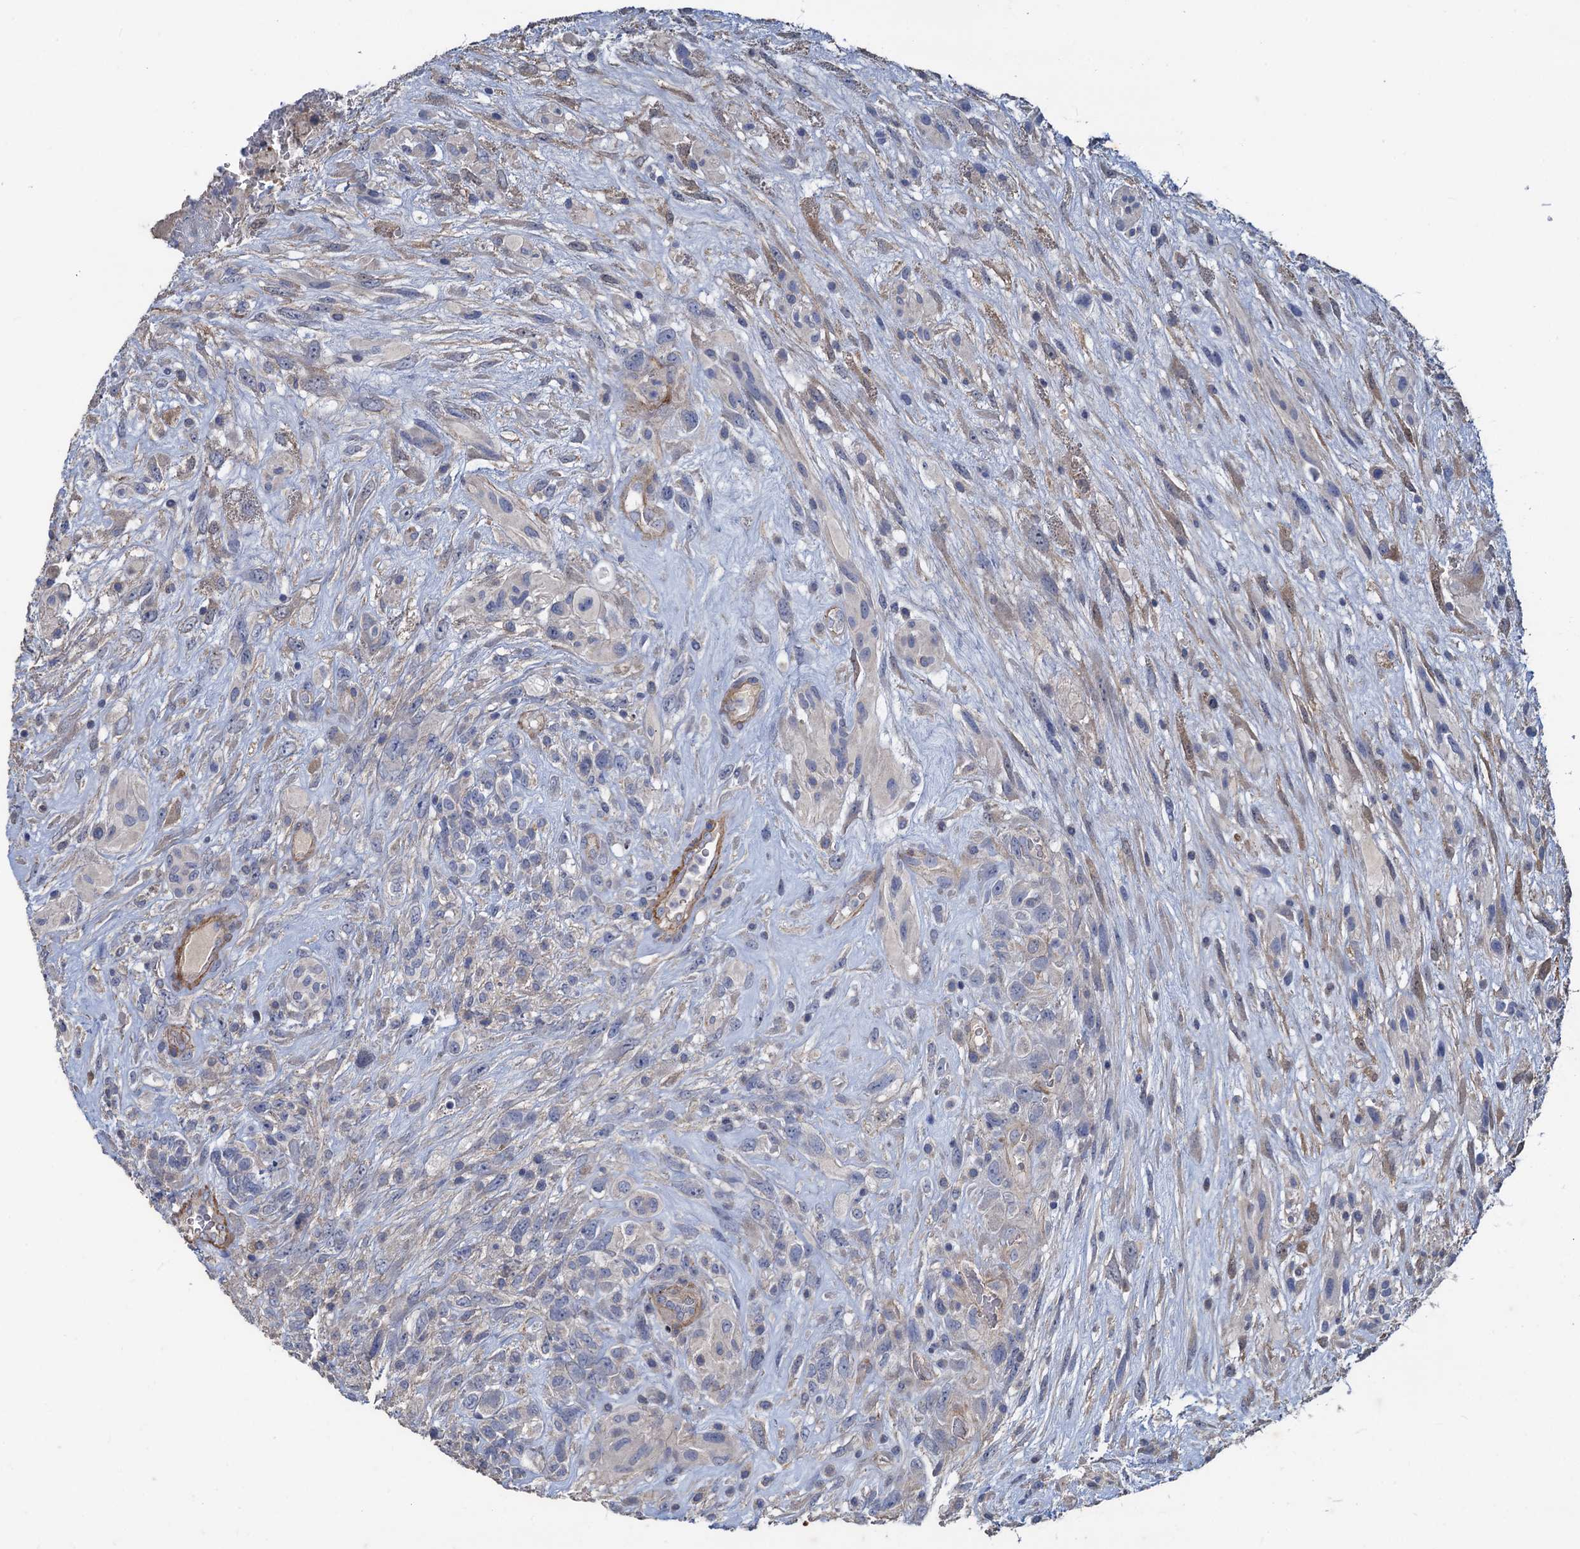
{"staining": {"intensity": "negative", "quantity": "none", "location": "none"}, "tissue": "glioma", "cell_type": "Tumor cells", "image_type": "cancer", "snomed": [{"axis": "morphology", "description": "Glioma, malignant, High grade"}, {"axis": "topography", "description": "Brain"}], "caption": "DAB immunohistochemical staining of human glioma demonstrates no significant expression in tumor cells.", "gene": "SMCO3", "patient": {"sex": "male", "age": 61}}